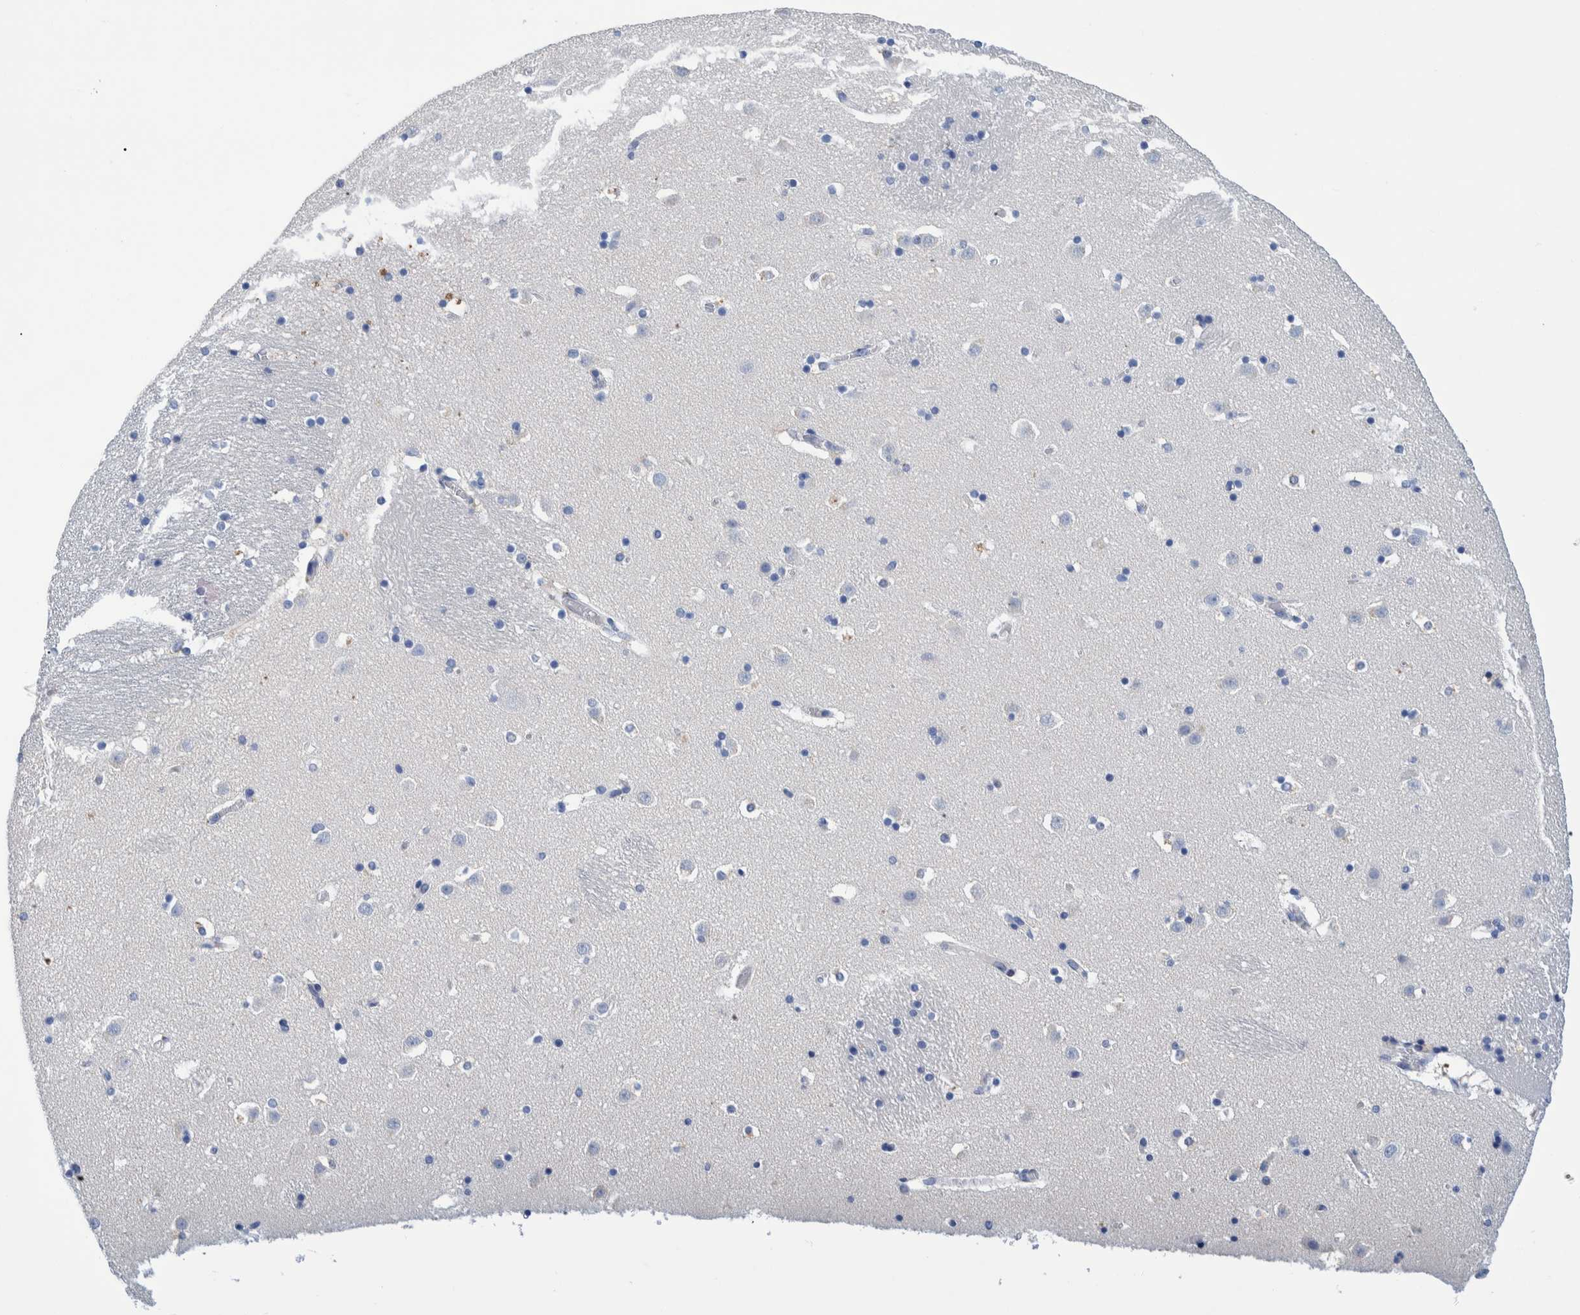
{"staining": {"intensity": "negative", "quantity": "none", "location": "none"}, "tissue": "caudate", "cell_type": "Glial cells", "image_type": "normal", "snomed": [{"axis": "morphology", "description": "Normal tissue, NOS"}, {"axis": "topography", "description": "Lateral ventricle wall"}], "caption": "IHC micrograph of normal human caudate stained for a protein (brown), which demonstrates no positivity in glial cells.", "gene": "MKS1", "patient": {"sex": "male", "age": 45}}